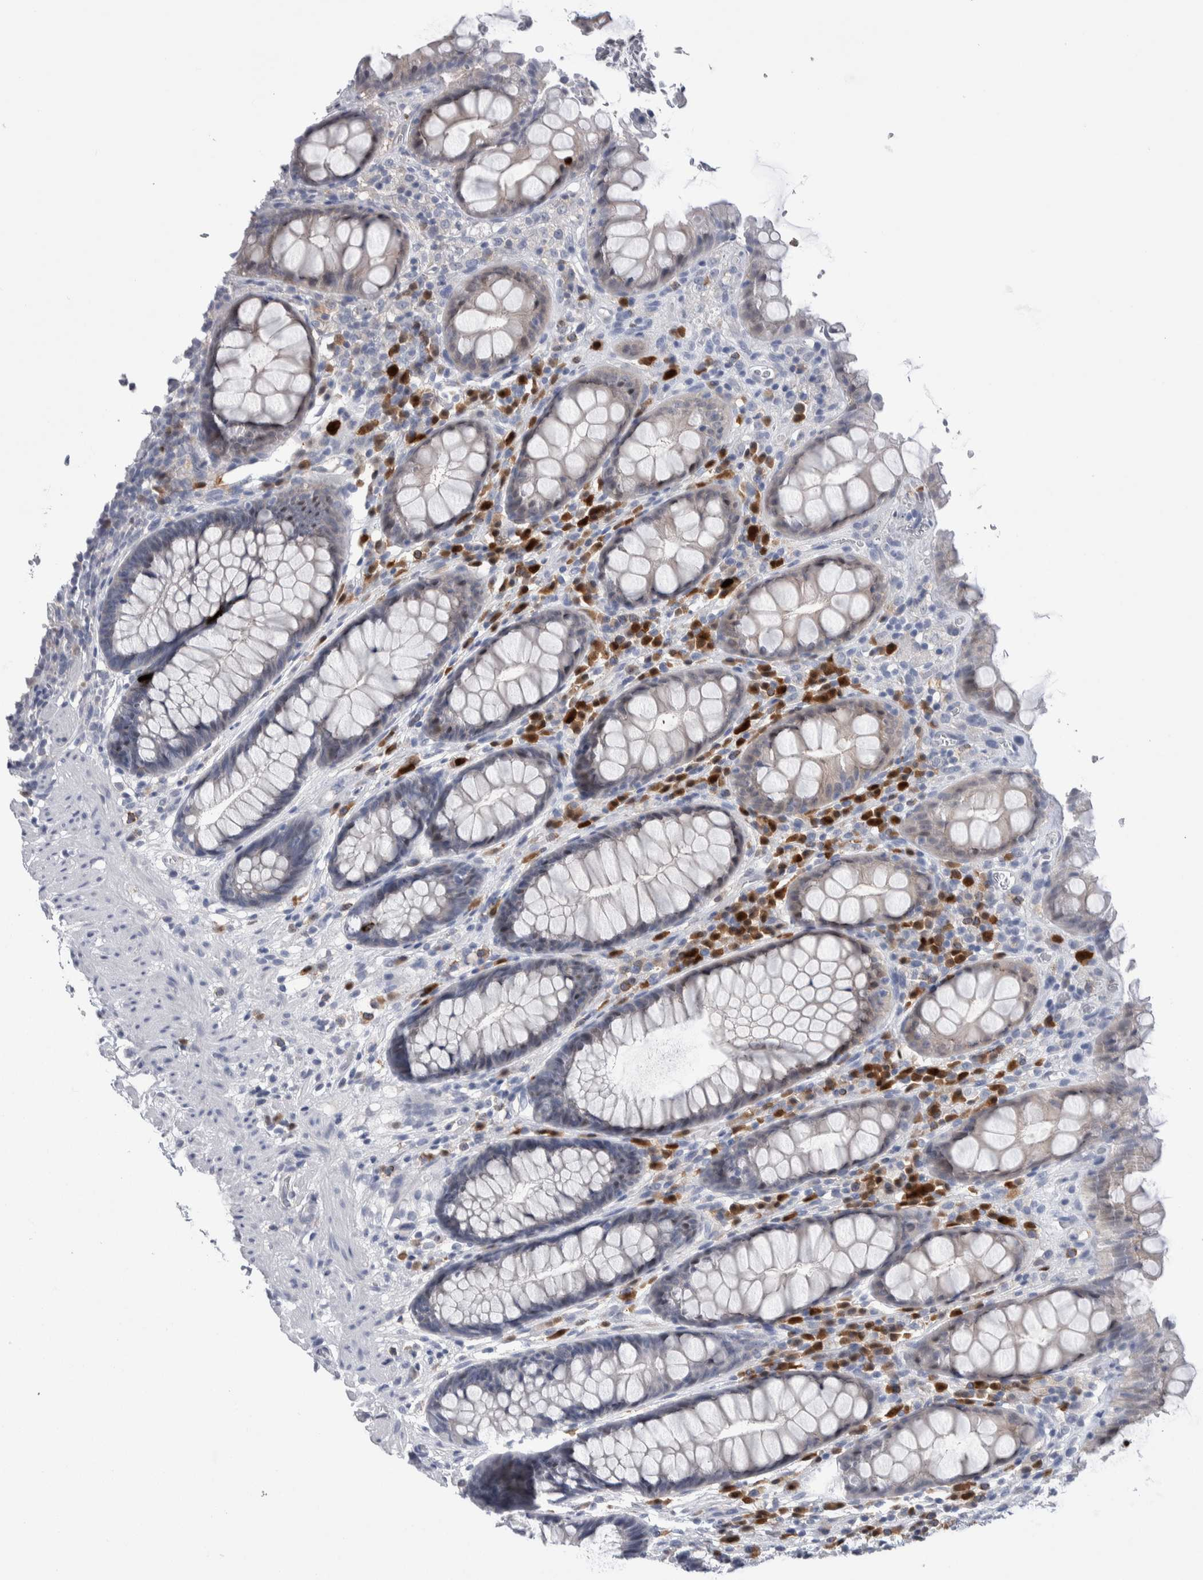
{"staining": {"intensity": "weak", "quantity": "25%-75%", "location": "cytoplasmic/membranous"}, "tissue": "rectum", "cell_type": "Glandular cells", "image_type": "normal", "snomed": [{"axis": "morphology", "description": "Normal tissue, NOS"}, {"axis": "topography", "description": "Rectum"}], "caption": "Weak cytoplasmic/membranous protein expression is present in approximately 25%-75% of glandular cells in rectum.", "gene": "LURAP1L", "patient": {"sex": "male", "age": 64}}